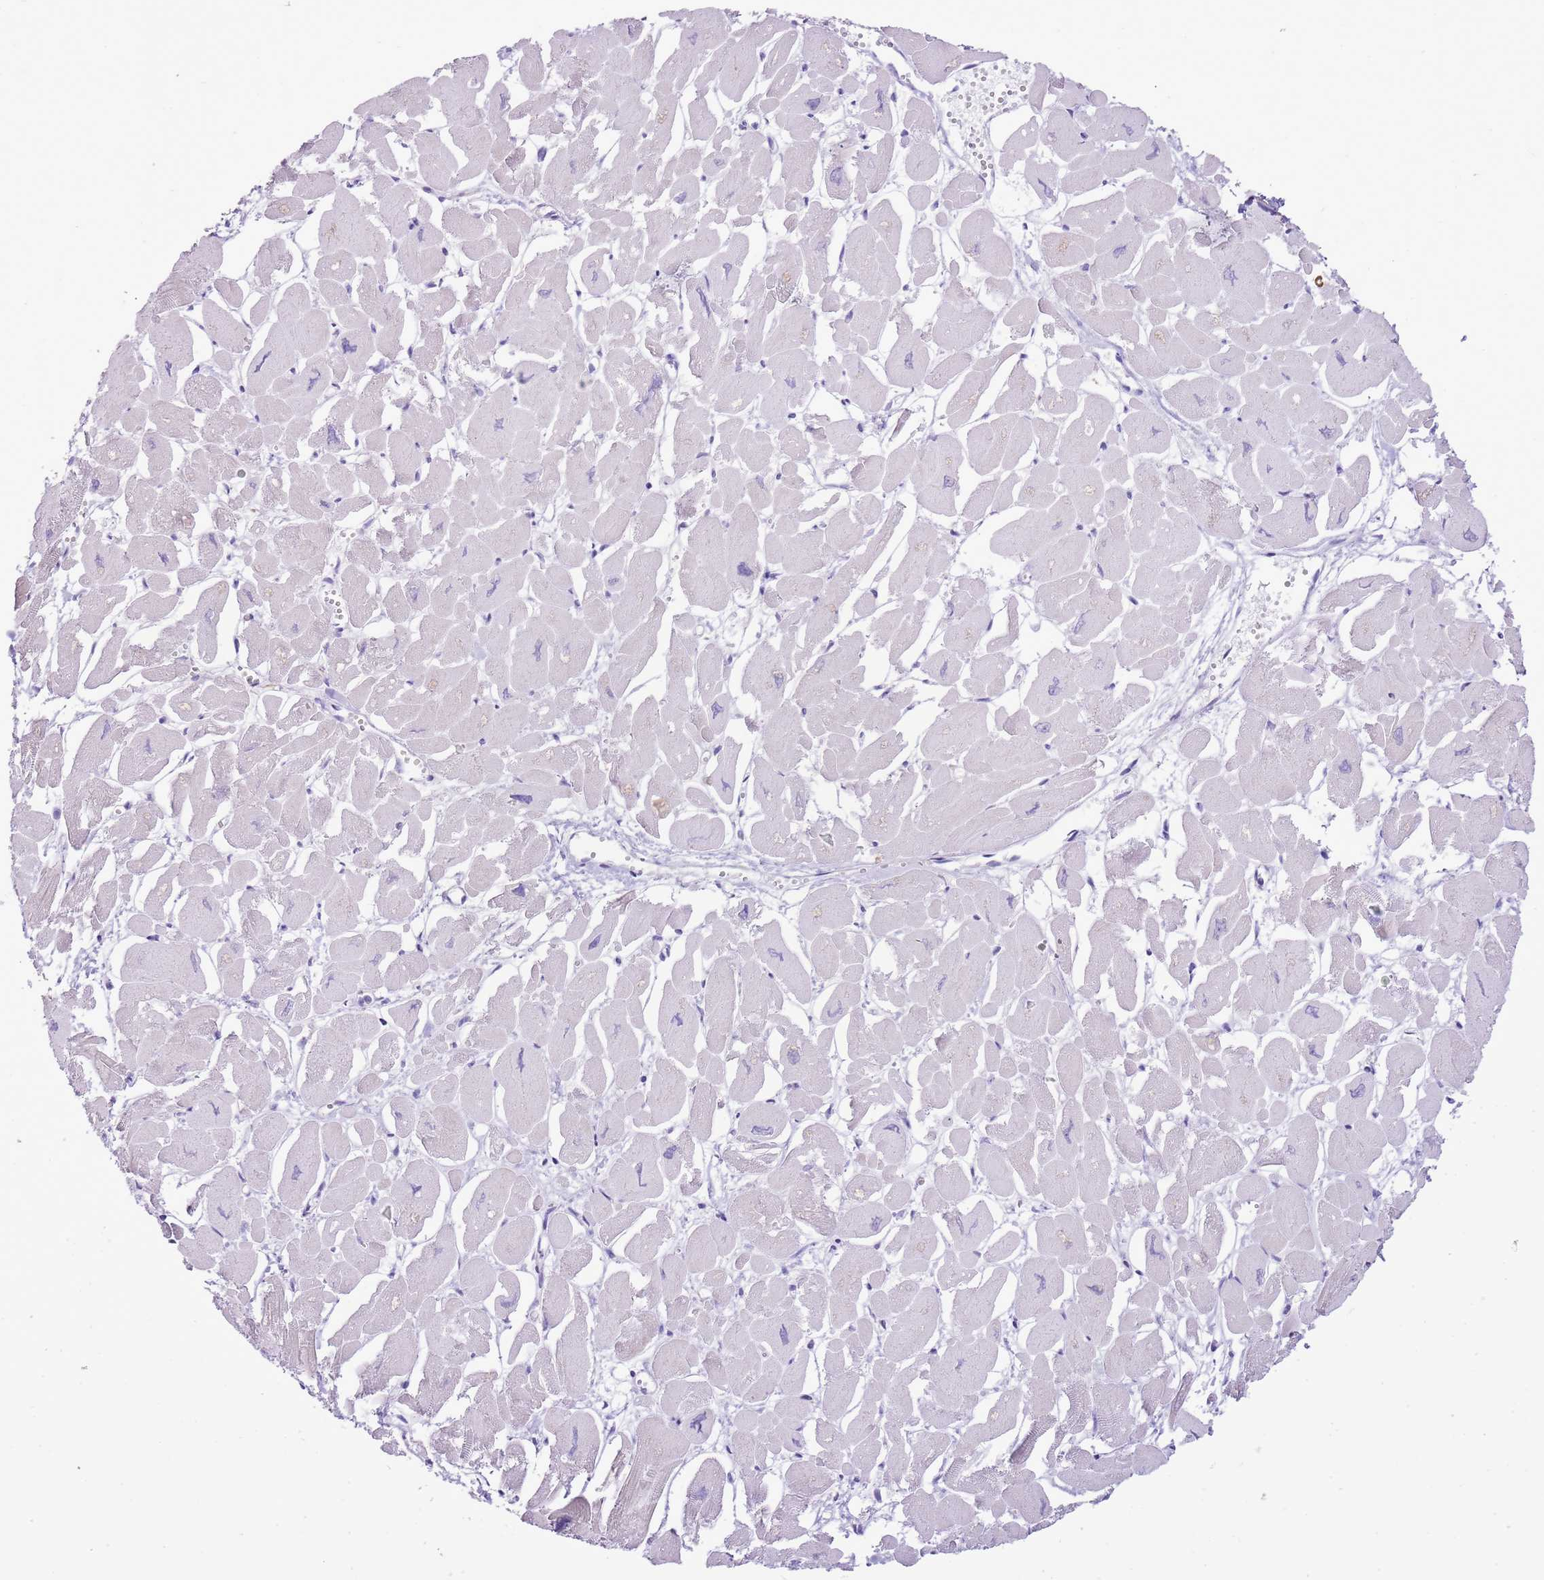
{"staining": {"intensity": "weak", "quantity": "<25%", "location": "cytoplasmic/membranous"}, "tissue": "heart muscle", "cell_type": "Cardiomyocytes", "image_type": "normal", "snomed": [{"axis": "morphology", "description": "Normal tissue, NOS"}, {"axis": "topography", "description": "Heart"}], "caption": "Human heart muscle stained for a protein using immunohistochemistry reveals no expression in cardiomyocytes.", "gene": "AAR2", "patient": {"sex": "male", "age": 54}}